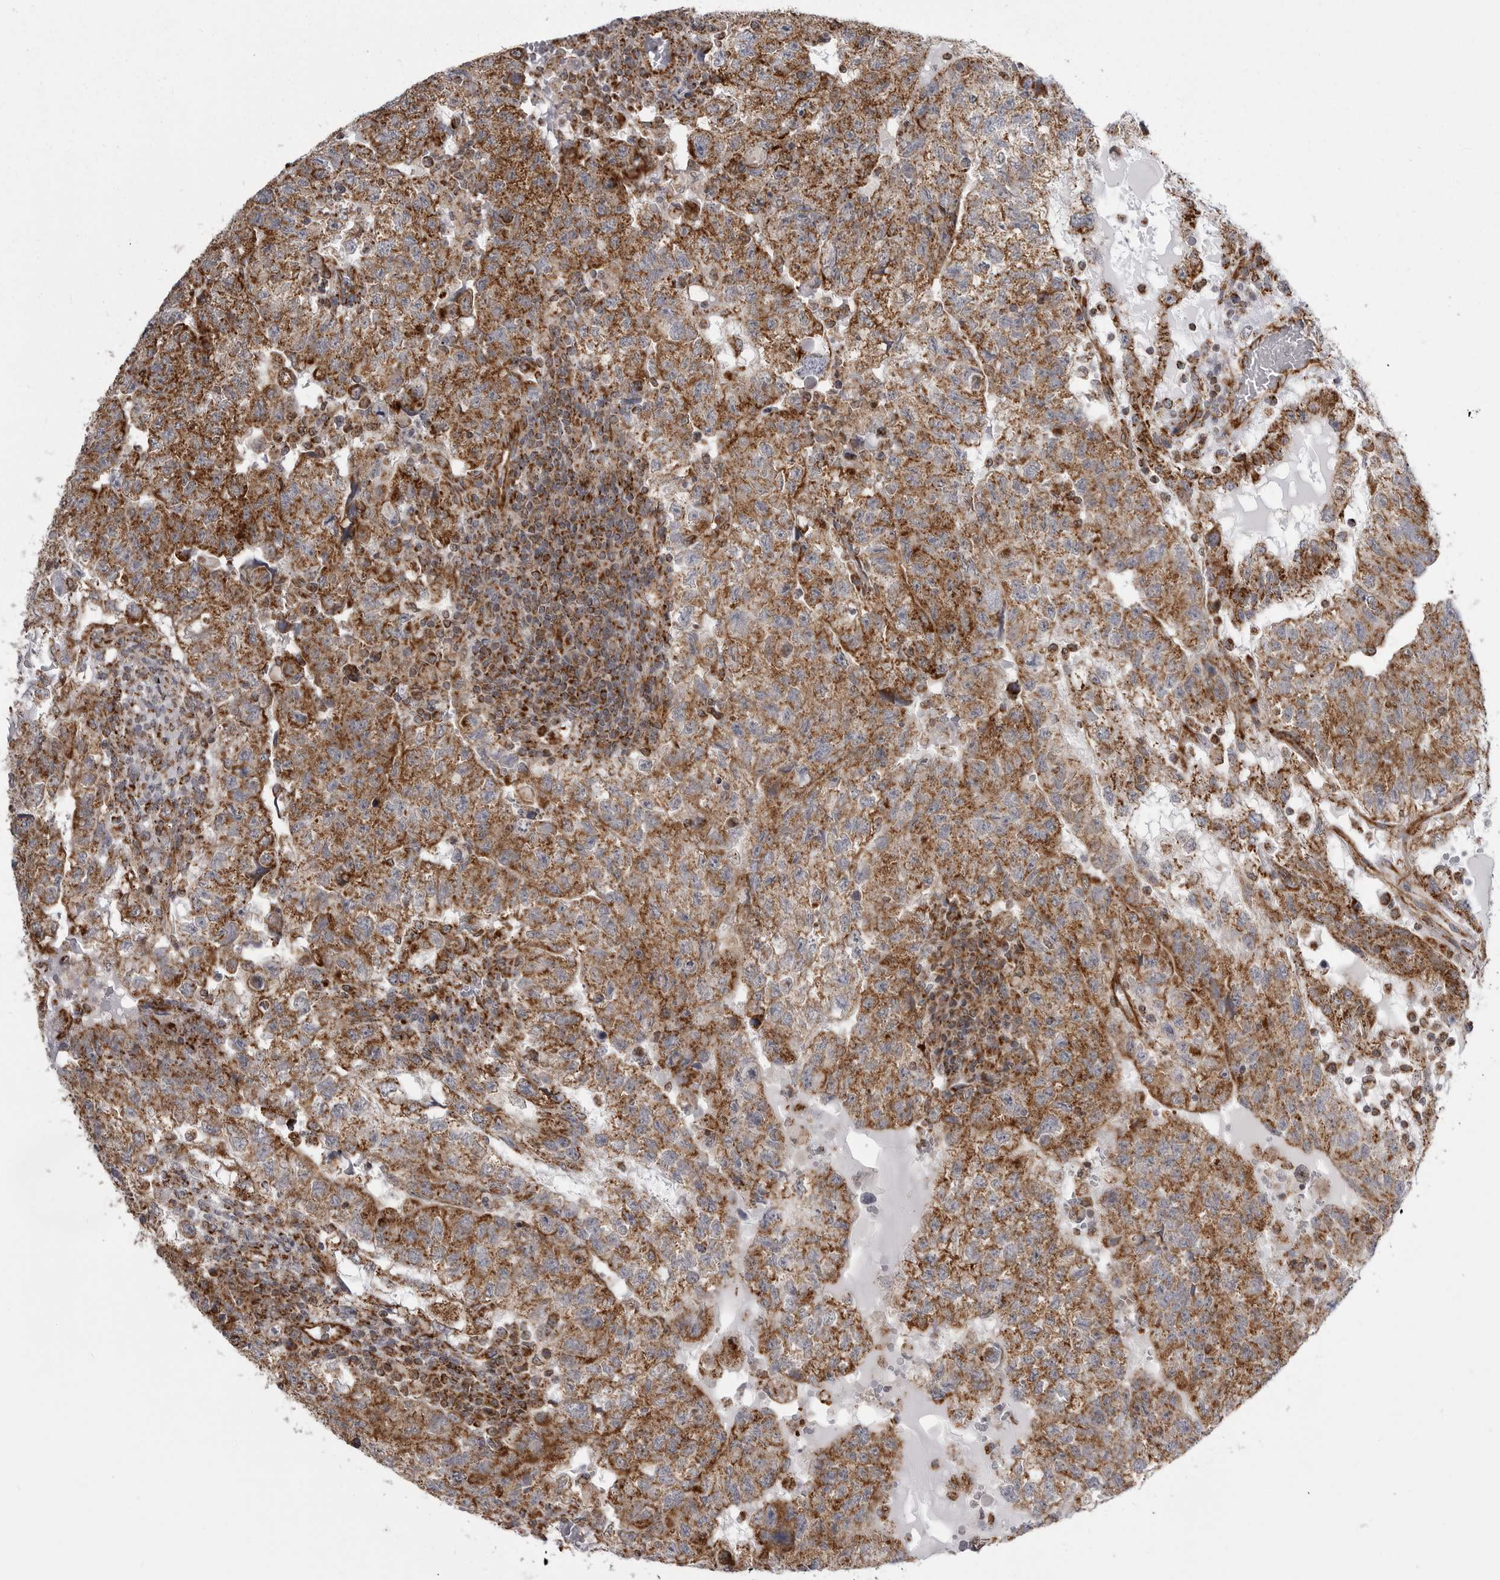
{"staining": {"intensity": "strong", "quantity": ">75%", "location": "cytoplasmic/membranous"}, "tissue": "testis cancer", "cell_type": "Tumor cells", "image_type": "cancer", "snomed": [{"axis": "morphology", "description": "Carcinoma, Embryonal, NOS"}, {"axis": "topography", "description": "Testis"}], "caption": "Testis embryonal carcinoma stained with a brown dye shows strong cytoplasmic/membranous positive expression in approximately >75% of tumor cells.", "gene": "FH", "patient": {"sex": "male", "age": 36}}